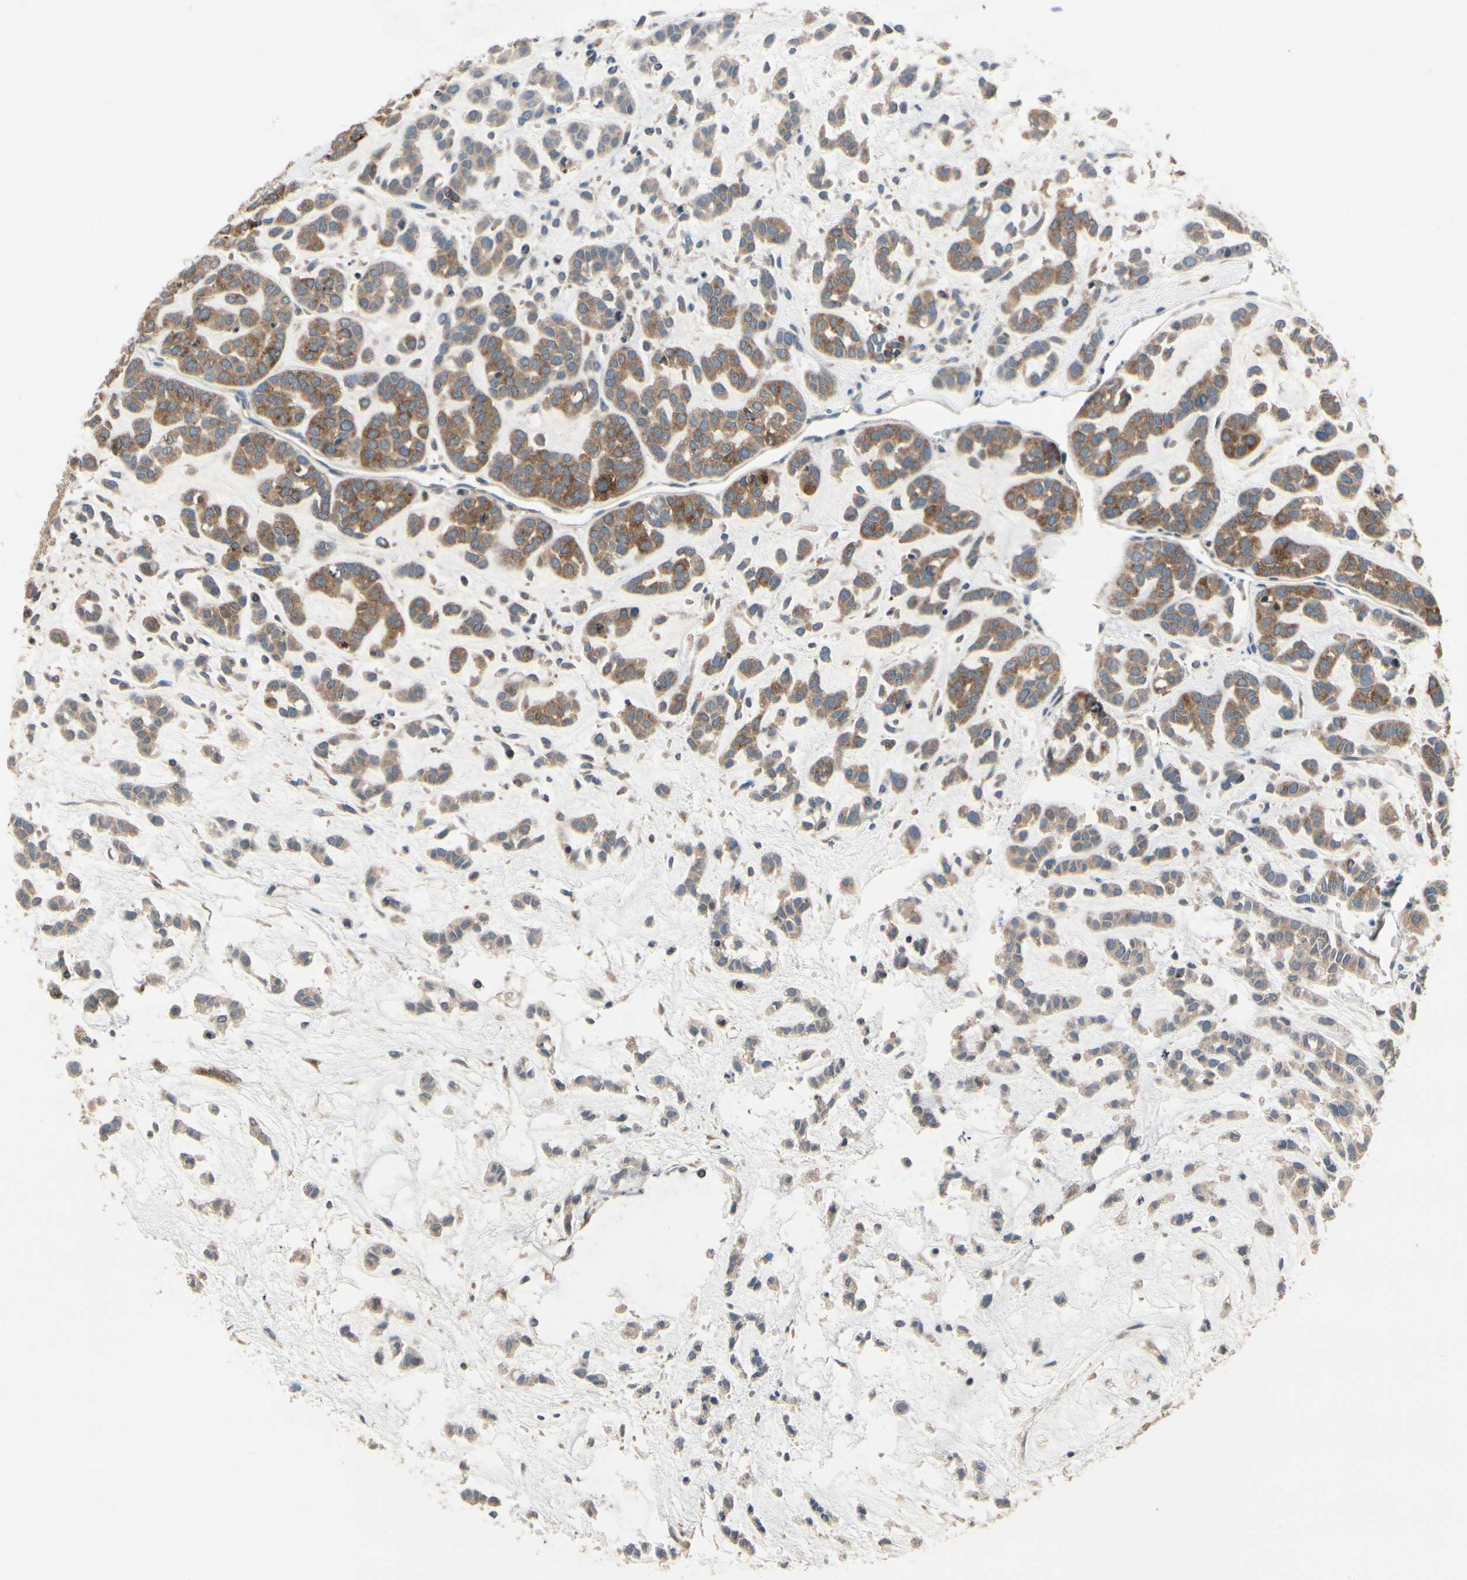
{"staining": {"intensity": "moderate", "quantity": "25%-75%", "location": "cytoplasmic/membranous"}, "tissue": "head and neck cancer", "cell_type": "Tumor cells", "image_type": "cancer", "snomed": [{"axis": "morphology", "description": "Adenocarcinoma, NOS"}, {"axis": "morphology", "description": "Adenoma, NOS"}, {"axis": "topography", "description": "Head-Neck"}], "caption": "Immunohistochemistry (IHC) (DAB) staining of adenocarcinoma (head and neck) shows moderate cytoplasmic/membranous protein positivity in about 25%-75% of tumor cells.", "gene": "CGREF1", "patient": {"sex": "female", "age": 55}}